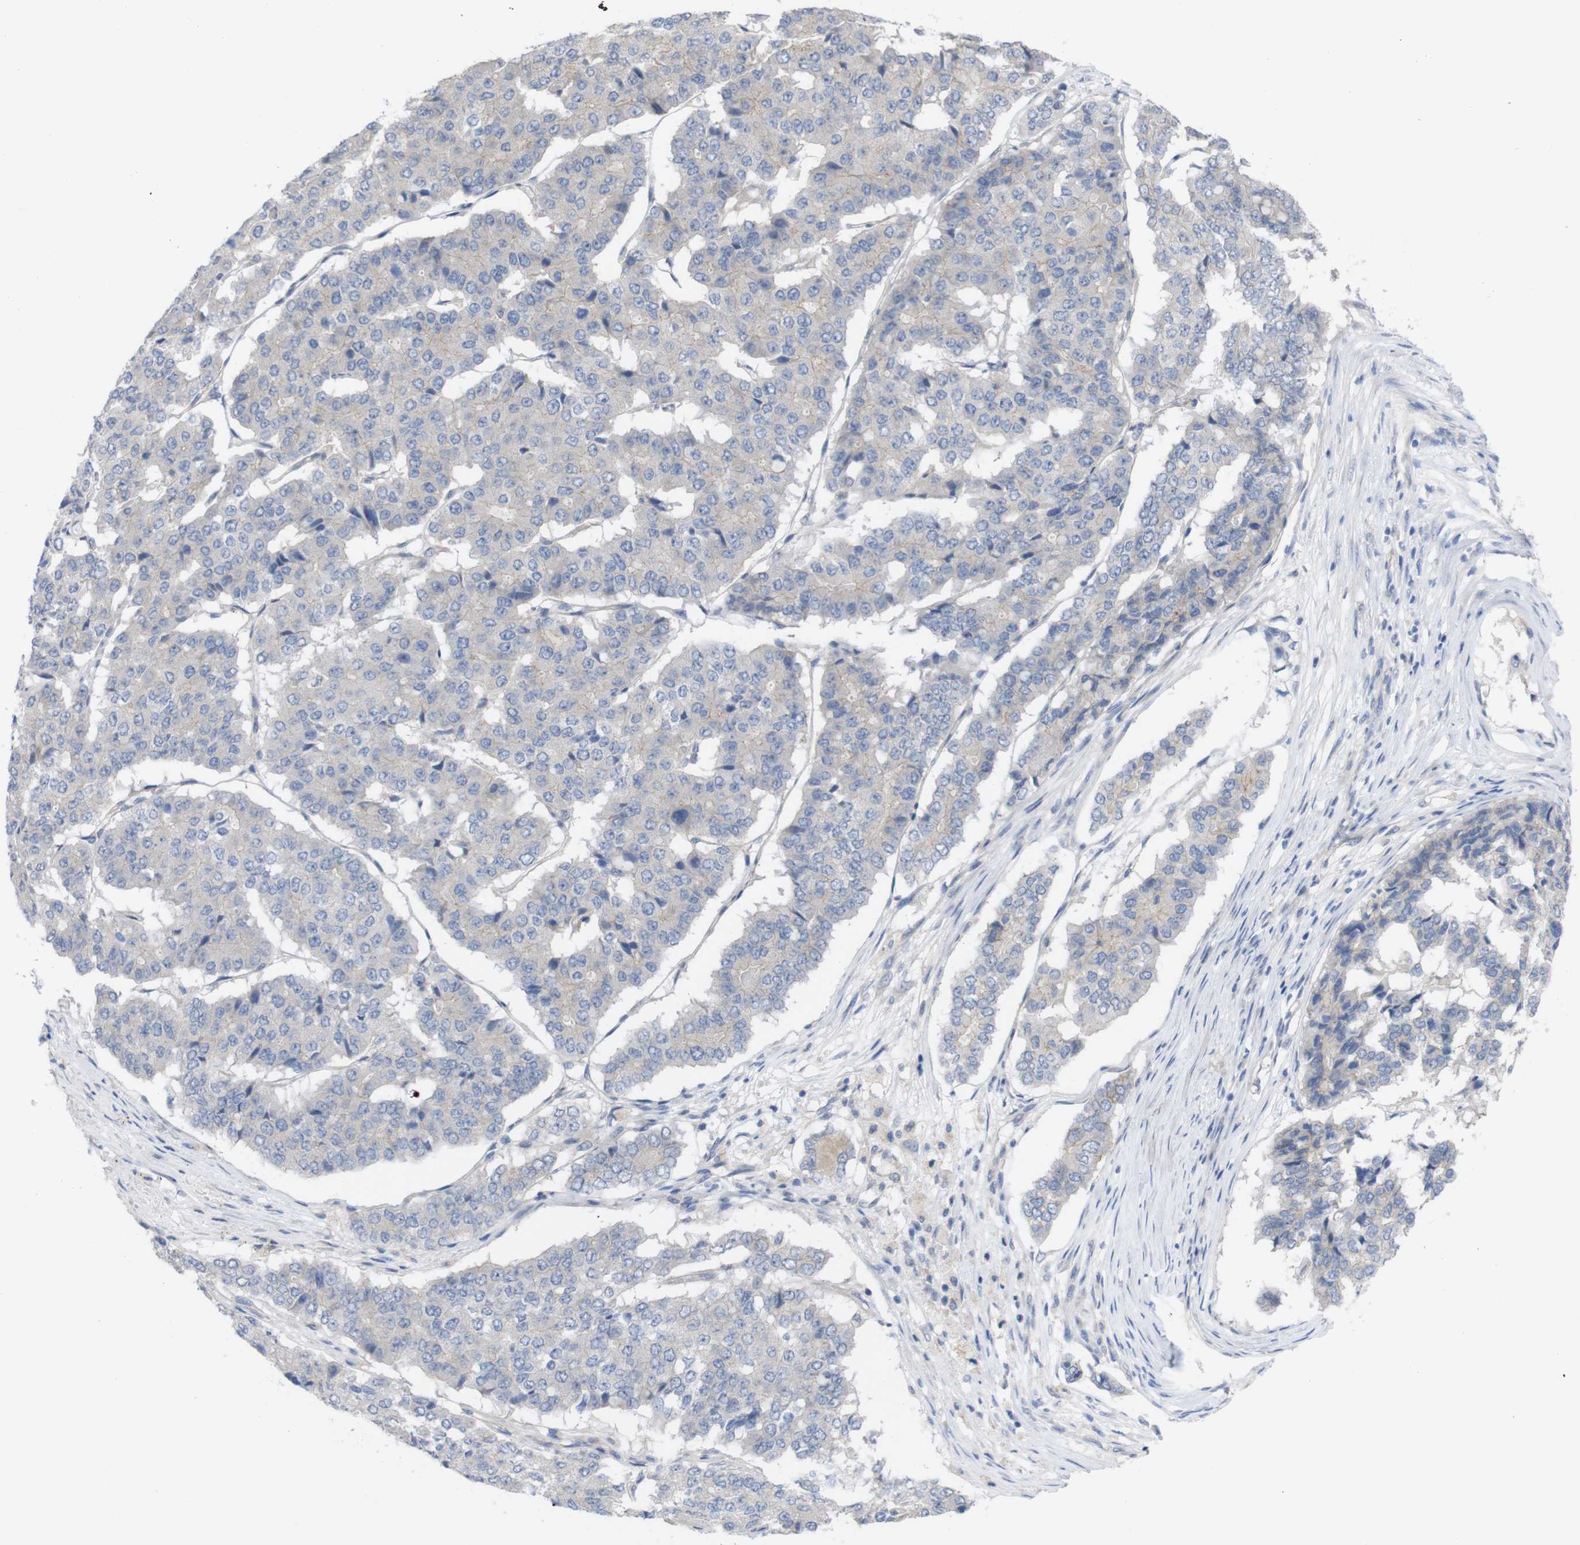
{"staining": {"intensity": "negative", "quantity": "none", "location": "none"}, "tissue": "pancreatic cancer", "cell_type": "Tumor cells", "image_type": "cancer", "snomed": [{"axis": "morphology", "description": "Adenocarcinoma, NOS"}, {"axis": "topography", "description": "Pancreas"}], "caption": "This is an IHC image of pancreatic cancer. There is no expression in tumor cells.", "gene": "KIDINS220", "patient": {"sex": "male", "age": 50}}